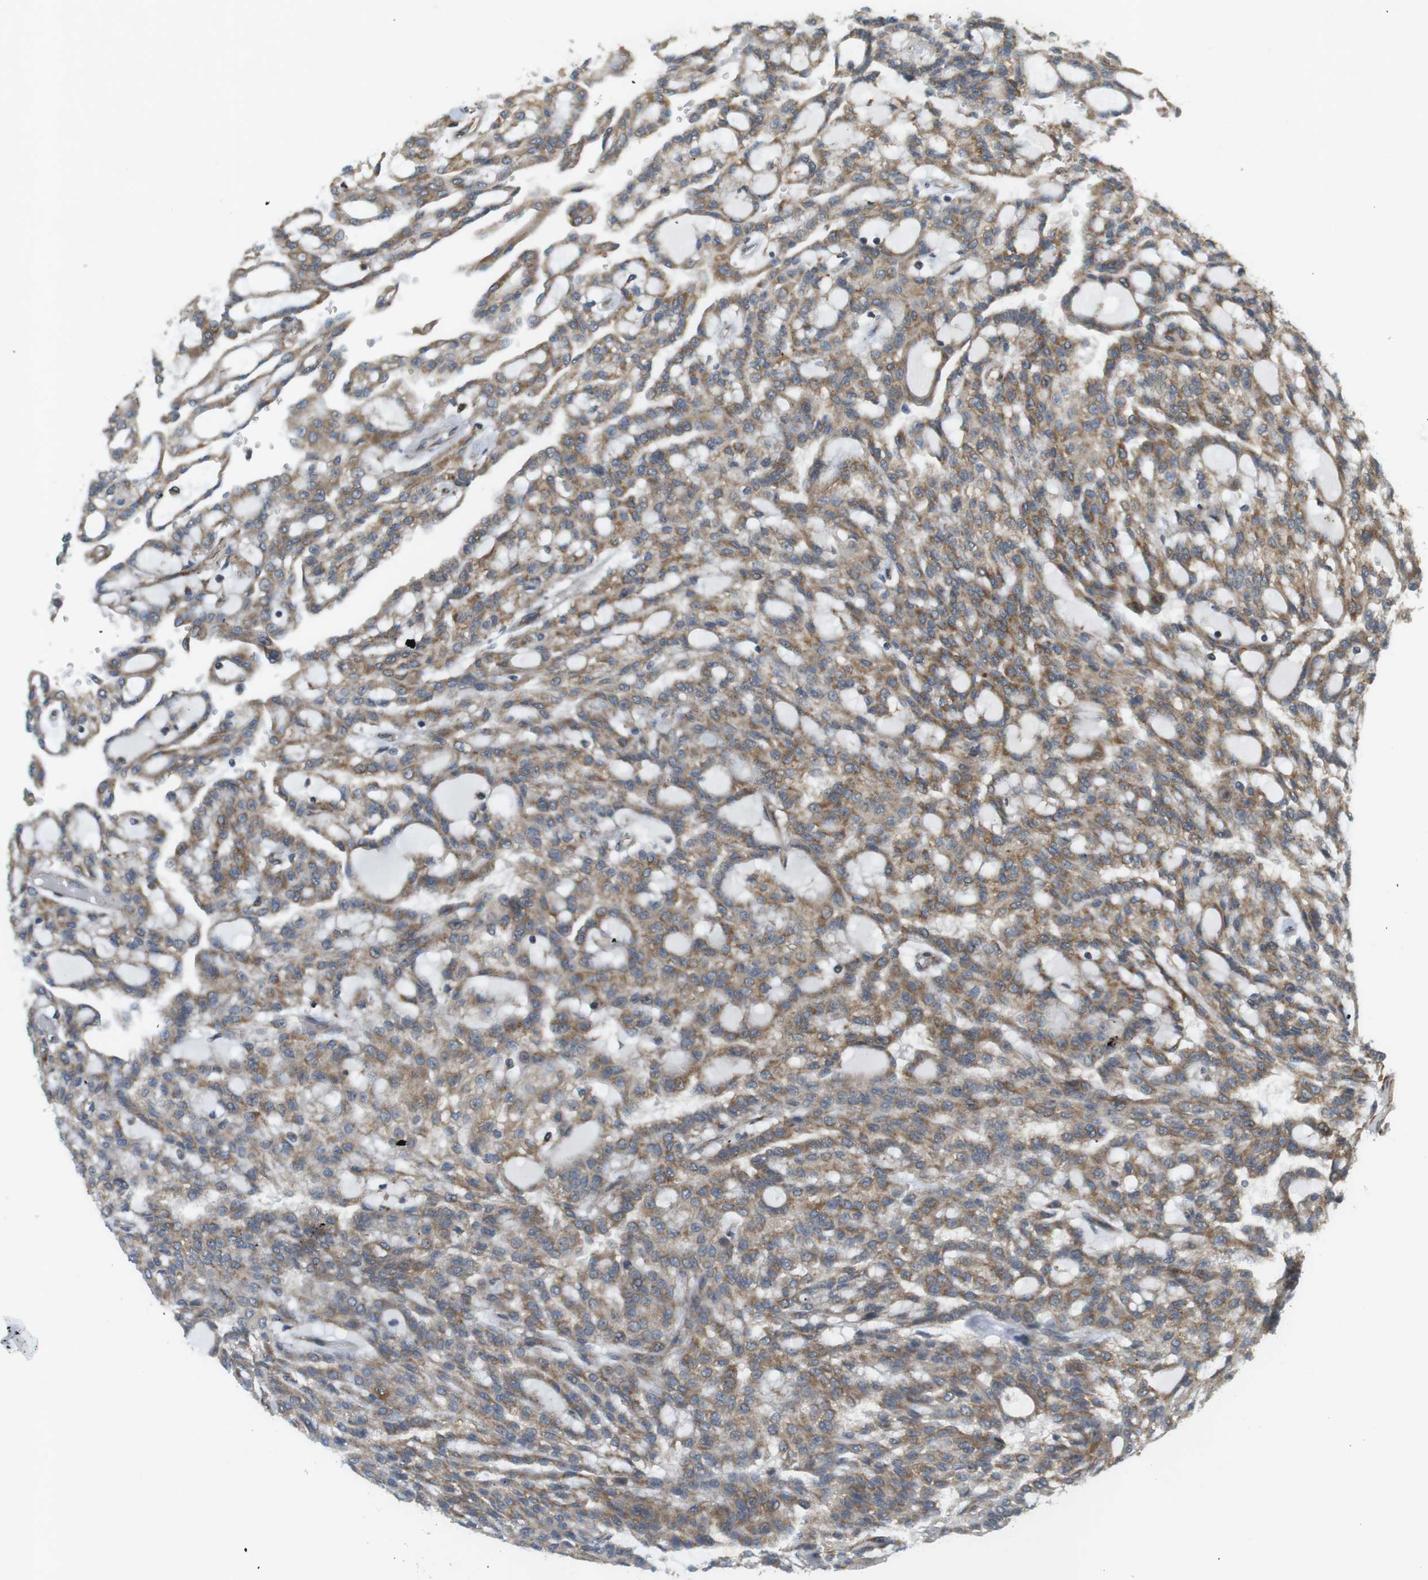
{"staining": {"intensity": "moderate", "quantity": ">75%", "location": "cytoplasmic/membranous"}, "tissue": "renal cancer", "cell_type": "Tumor cells", "image_type": "cancer", "snomed": [{"axis": "morphology", "description": "Adenocarcinoma, NOS"}, {"axis": "topography", "description": "Kidney"}], "caption": "Immunohistochemistry (DAB (3,3'-diaminobenzidine)) staining of renal cancer displays moderate cytoplasmic/membranous protein expression in approximately >75% of tumor cells.", "gene": "SLC41A1", "patient": {"sex": "male", "age": 63}}